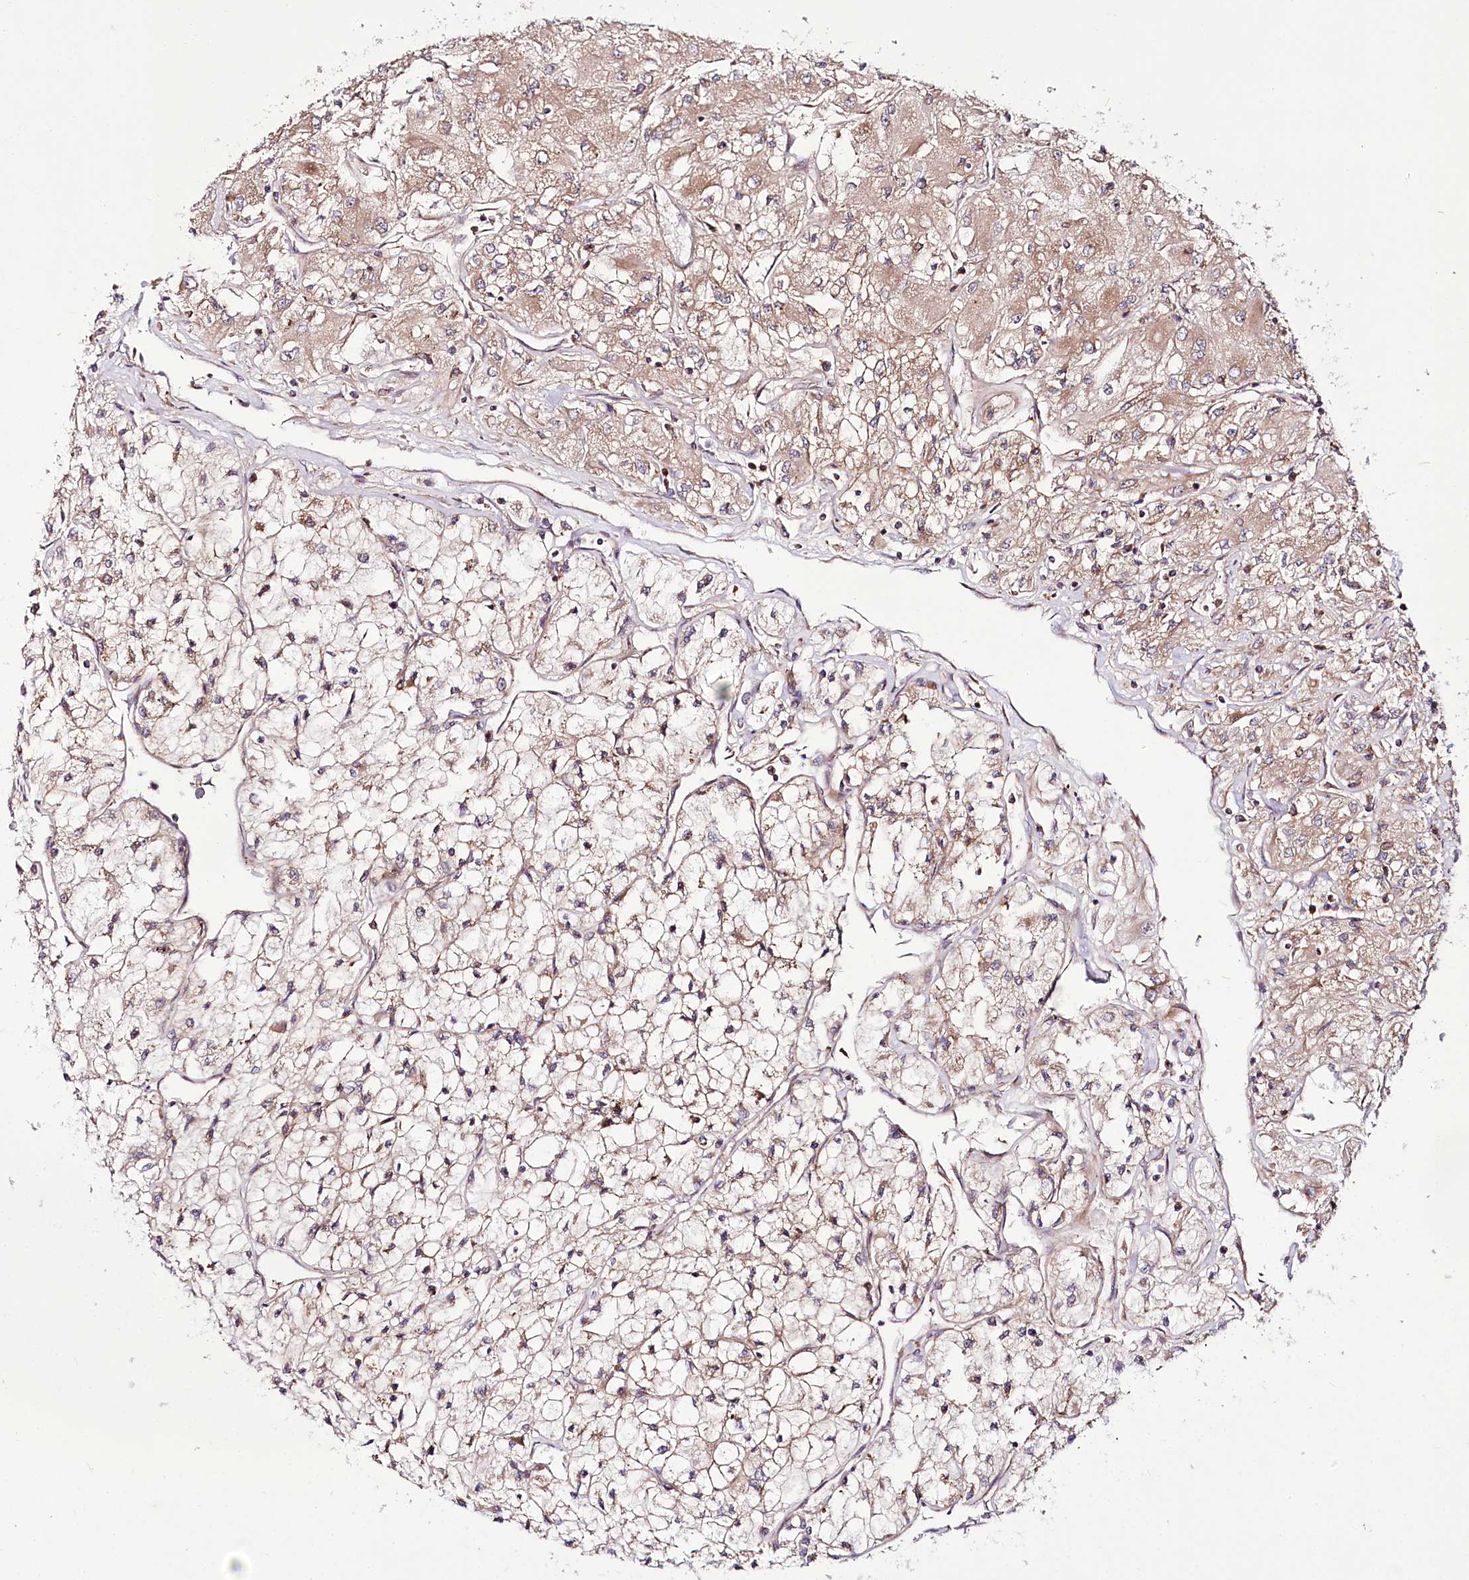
{"staining": {"intensity": "weak", "quantity": "25%-75%", "location": "cytoplasmic/membranous"}, "tissue": "renal cancer", "cell_type": "Tumor cells", "image_type": "cancer", "snomed": [{"axis": "morphology", "description": "Adenocarcinoma, NOS"}, {"axis": "topography", "description": "Kidney"}], "caption": "Renal adenocarcinoma was stained to show a protein in brown. There is low levels of weak cytoplasmic/membranous positivity in approximately 25%-75% of tumor cells.", "gene": "RAB7A", "patient": {"sex": "male", "age": 80}}